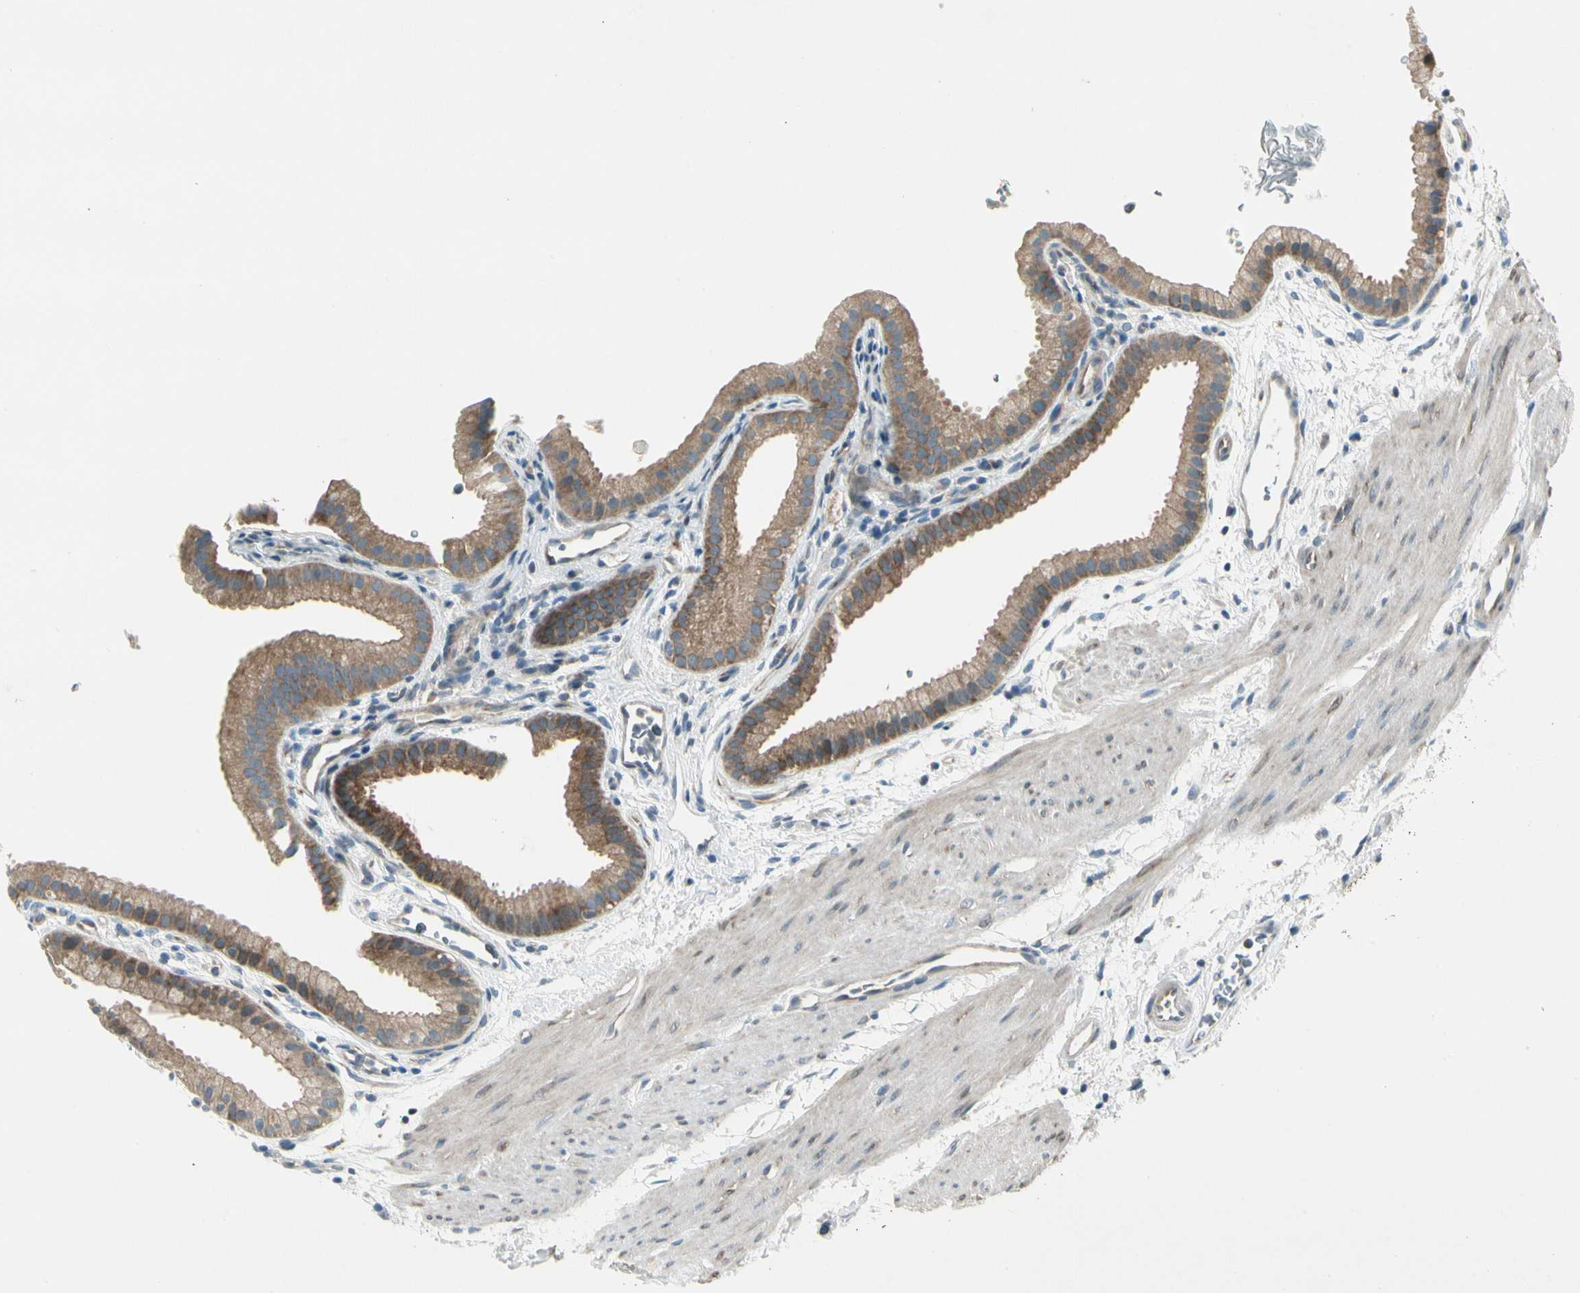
{"staining": {"intensity": "moderate", "quantity": ">75%", "location": "cytoplasmic/membranous"}, "tissue": "gallbladder", "cell_type": "Glandular cells", "image_type": "normal", "snomed": [{"axis": "morphology", "description": "Normal tissue, NOS"}, {"axis": "topography", "description": "Gallbladder"}], "caption": "Benign gallbladder was stained to show a protein in brown. There is medium levels of moderate cytoplasmic/membranous expression in about >75% of glandular cells. The staining was performed using DAB (3,3'-diaminobenzidine) to visualize the protein expression in brown, while the nuclei were stained in blue with hematoxylin (Magnification: 20x).", "gene": "PANK2", "patient": {"sex": "female", "age": 64}}